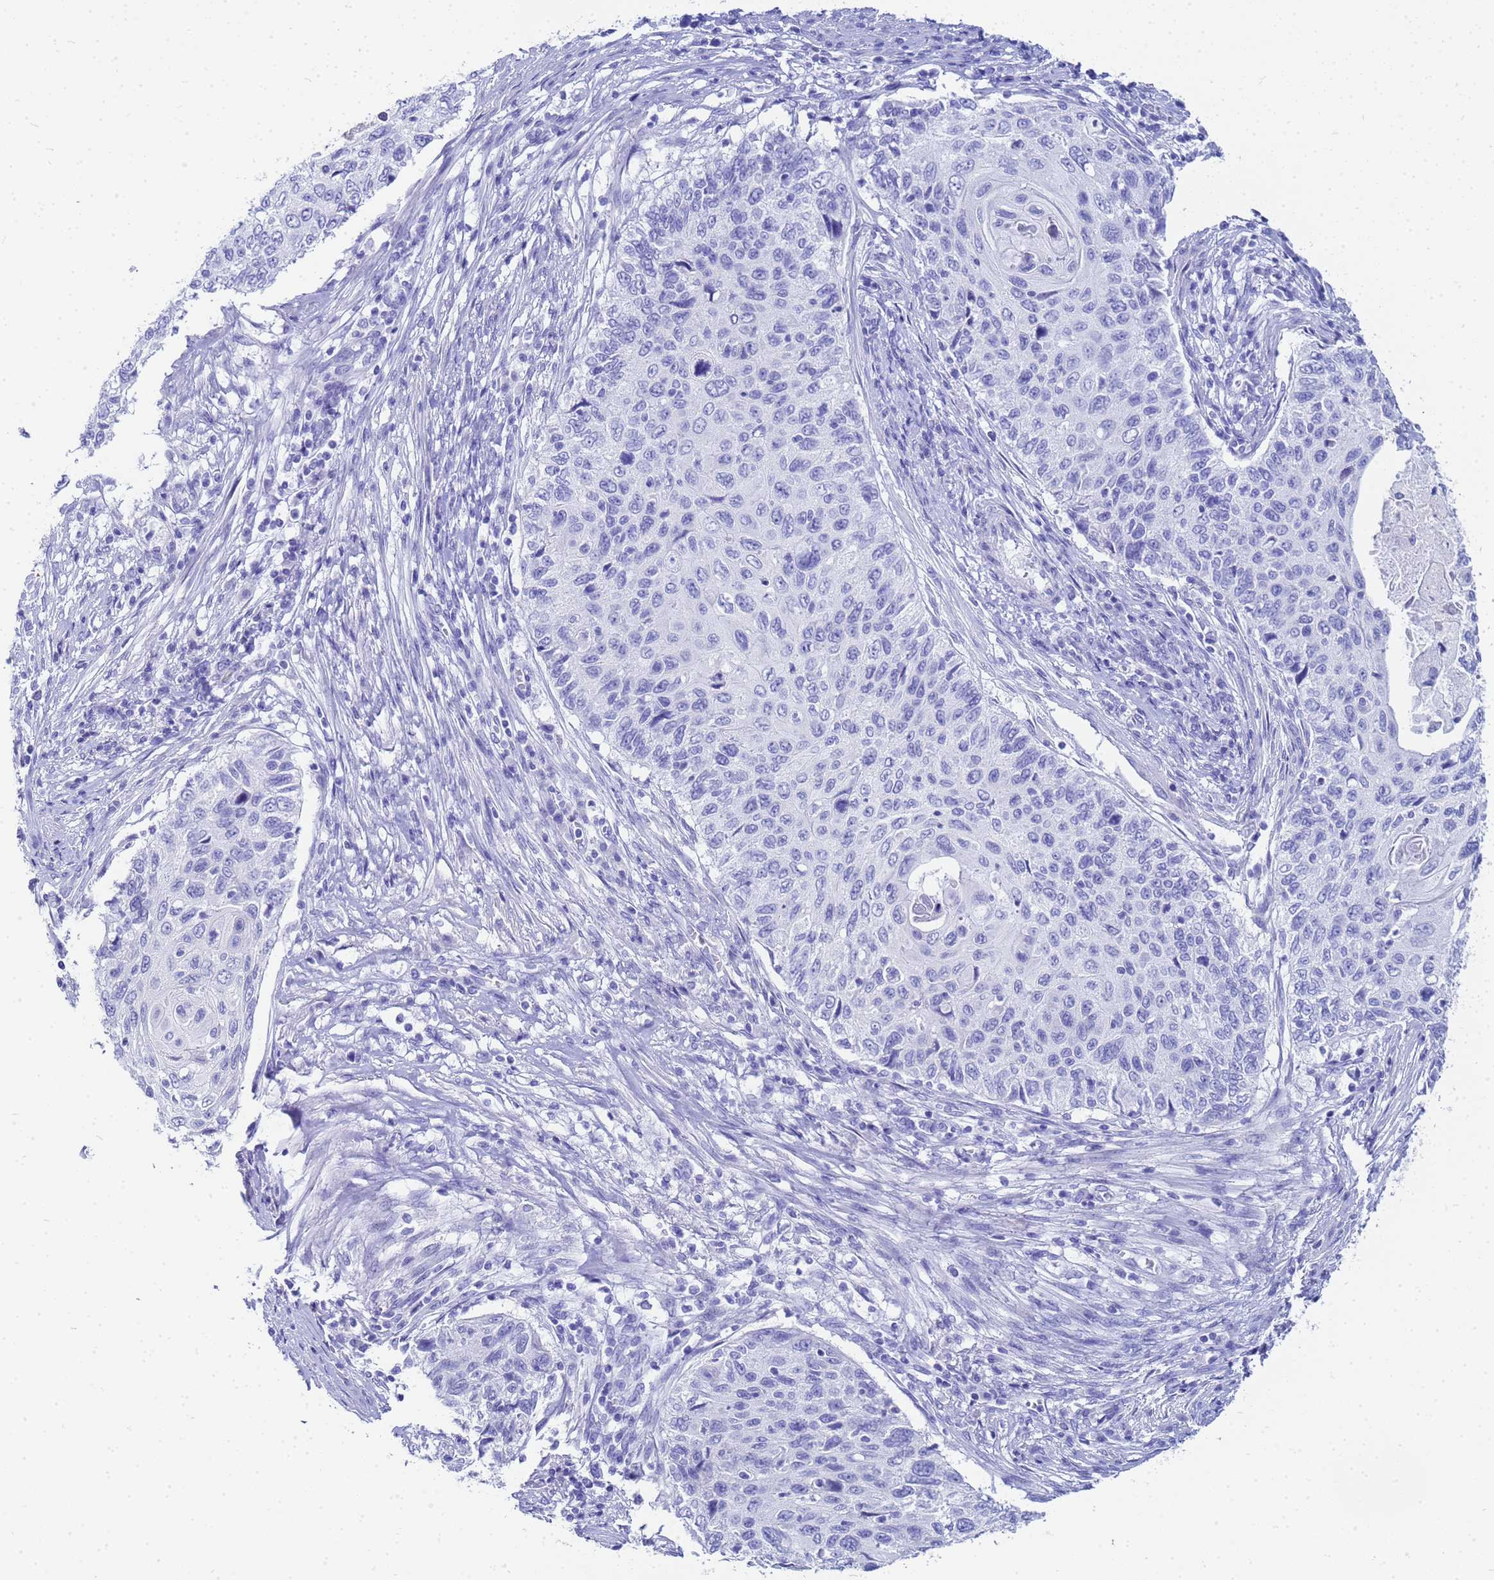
{"staining": {"intensity": "negative", "quantity": "none", "location": "none"}, "tissue": "cervical cancer", "cell_type": "Tumor cells", "image_type": "cancer", "snomed": [{"axis": "morphology", "description": "Squamous cell carcinoma, NOS"}, {"axis": "topography", "description": "Cervix"}], "caption": "Protein analysis of squamous cell carcinoma (cervical) shows no significant staining in tumor cells.", "gene": "CKB", "patient": {"sex": "female", "age": 70}}